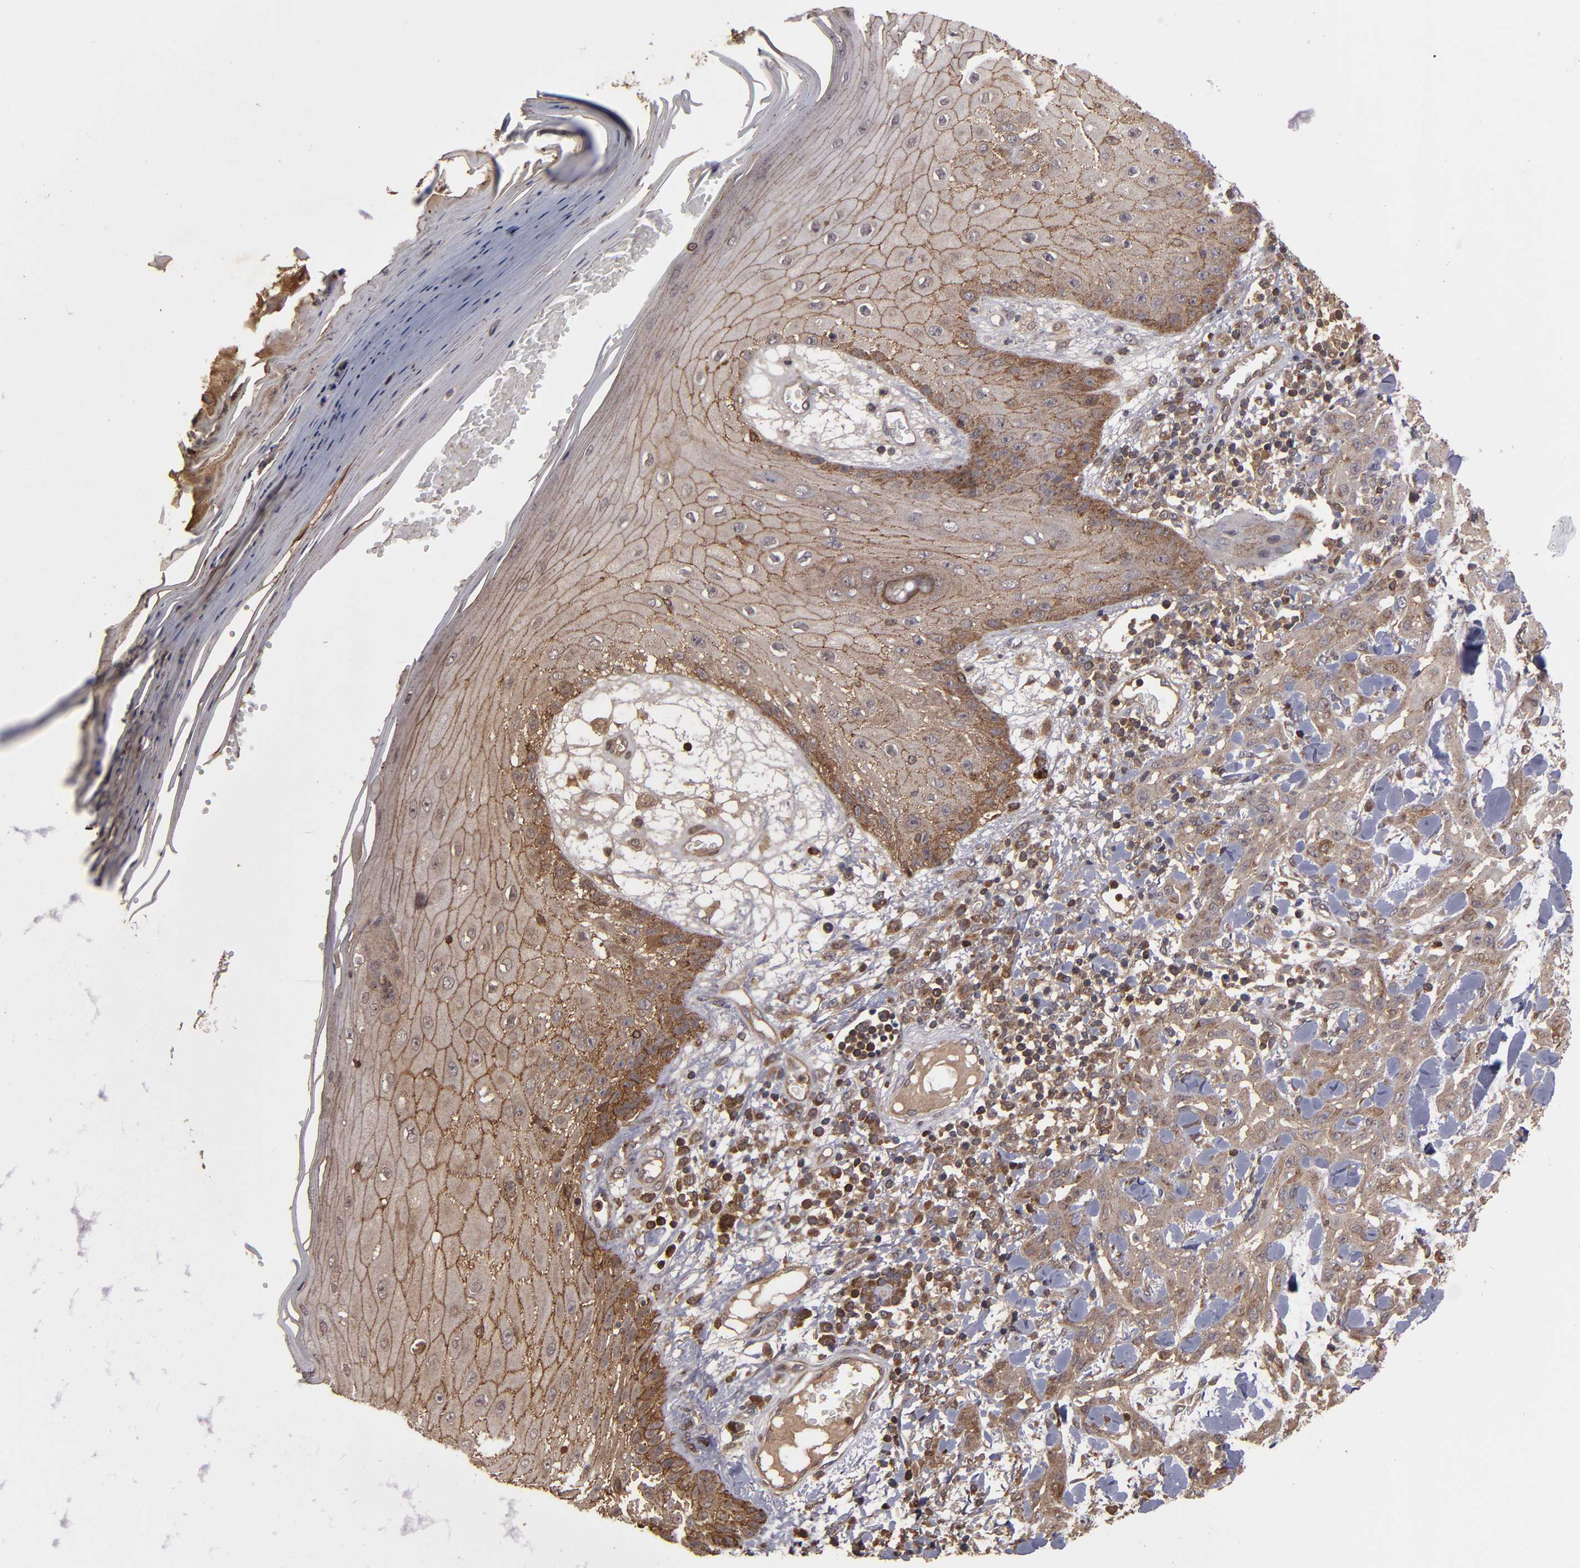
{"staining": {"intensity": "weak", "quantity": ">75%", "location": "cytoplasmic/membranous"}, "tissue": "skin cancer", "cell_type": "Tumor cells", "image_type": "cancer", "snomed": [{"axis": "morphology", "description": "Squamous cell carcinoma, NOS"}, {"axis": "topography", "description": "Skin"}], "caption": "DAB (3,3'-diaminobenzidine) immunohistochemical staining of skin squamous cell carcinoma reveals weak cytoplasmic/membranous protein staining in about >75% of tumor cells.", "gene": "RPS6KA6", "patient": {"sex": "male", "age": 24}}